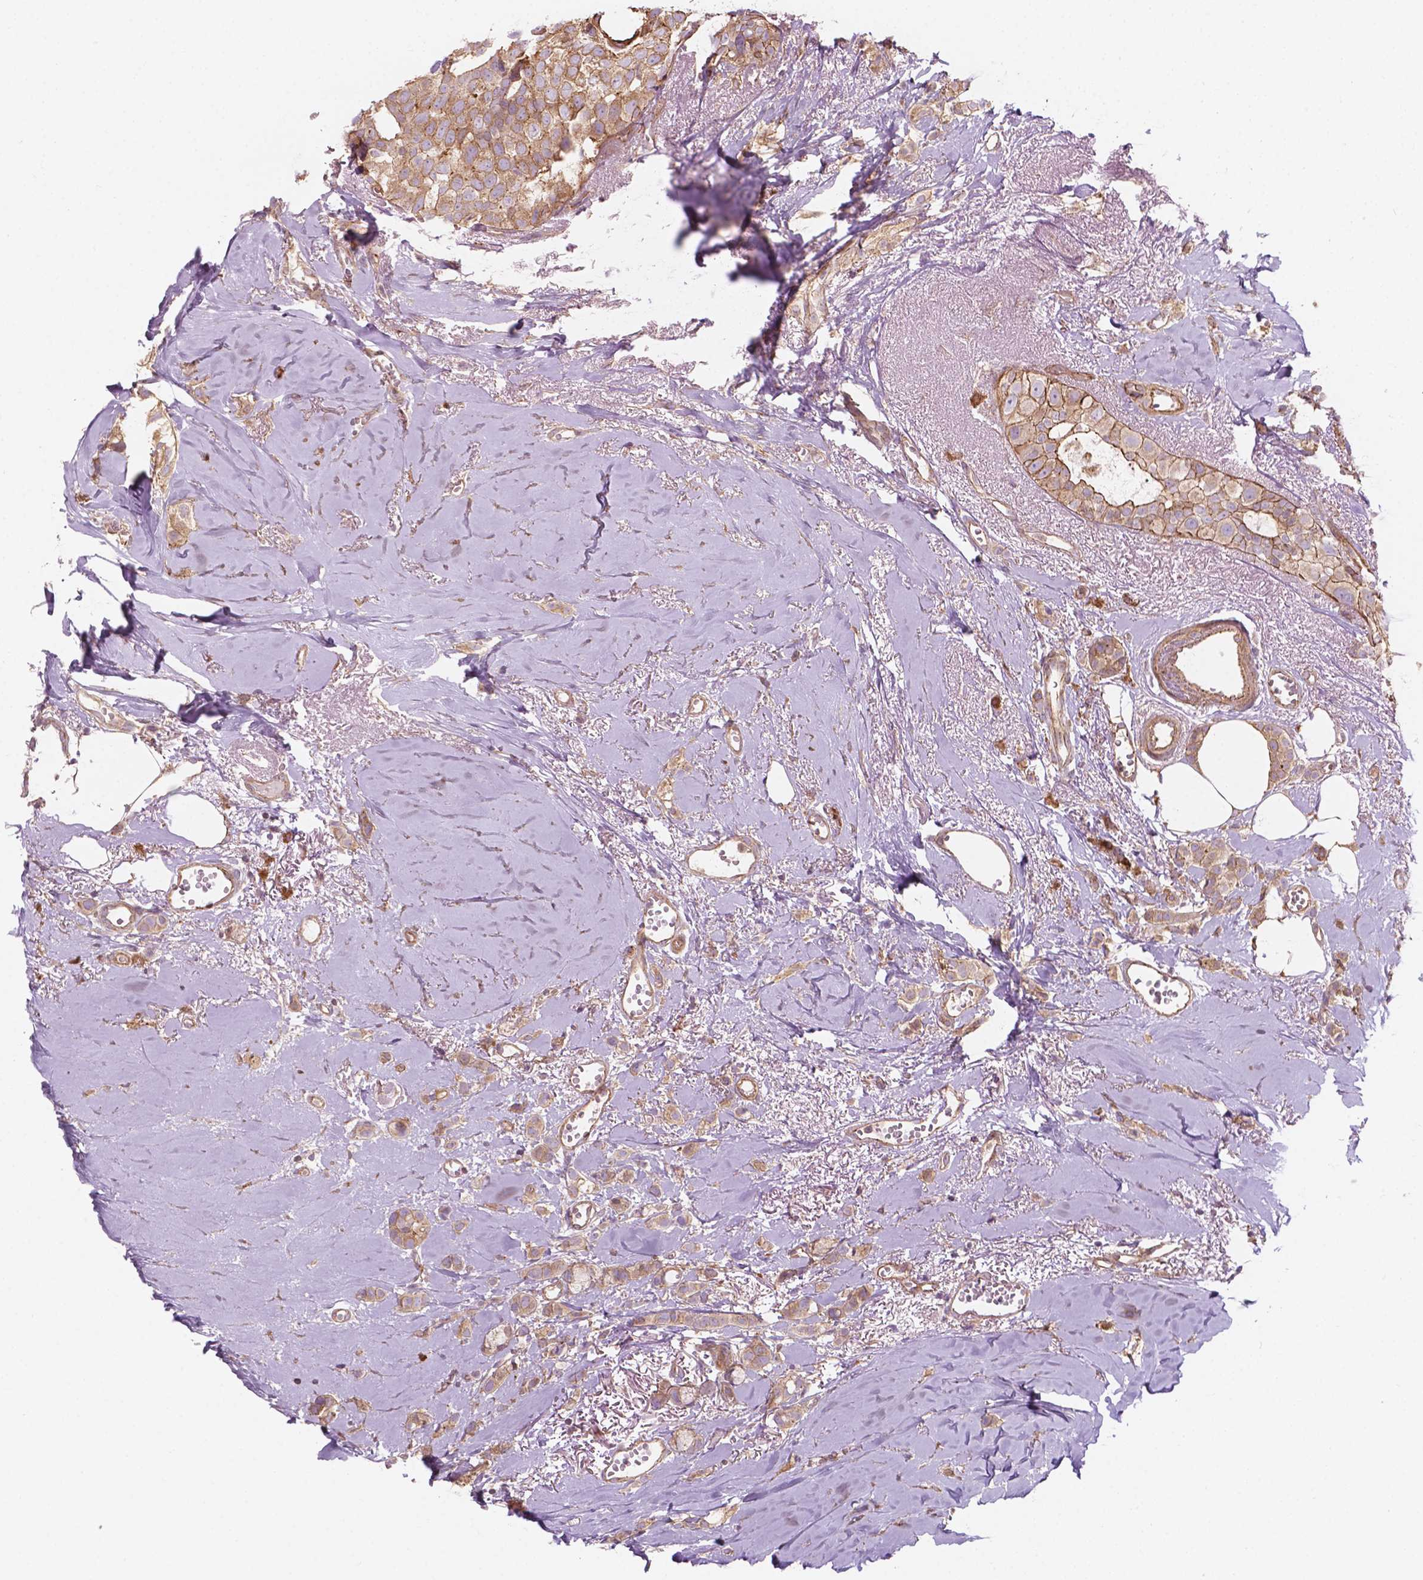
{"staining": {"intensity": "weak", "quantity": ">75%", "location": "cytoplasmic/membranous"}, "tissue": "breast cancer", "cell_type": "Tumor cells", "image_type": "cancer", "snomed": [{"axis": "morphology", "description": "Duct carcinoma"}, {"axis": "topography", "description": "Breast"}], "caption": "A histopathology image of breast cancer (invasive ductal carcinoma) stained for a protein demonstrates weak cytoplasmic/membranous brown staining in tumor cells.", "gene": "SURF4", "patient": {"sex": "female", "age": 85}}